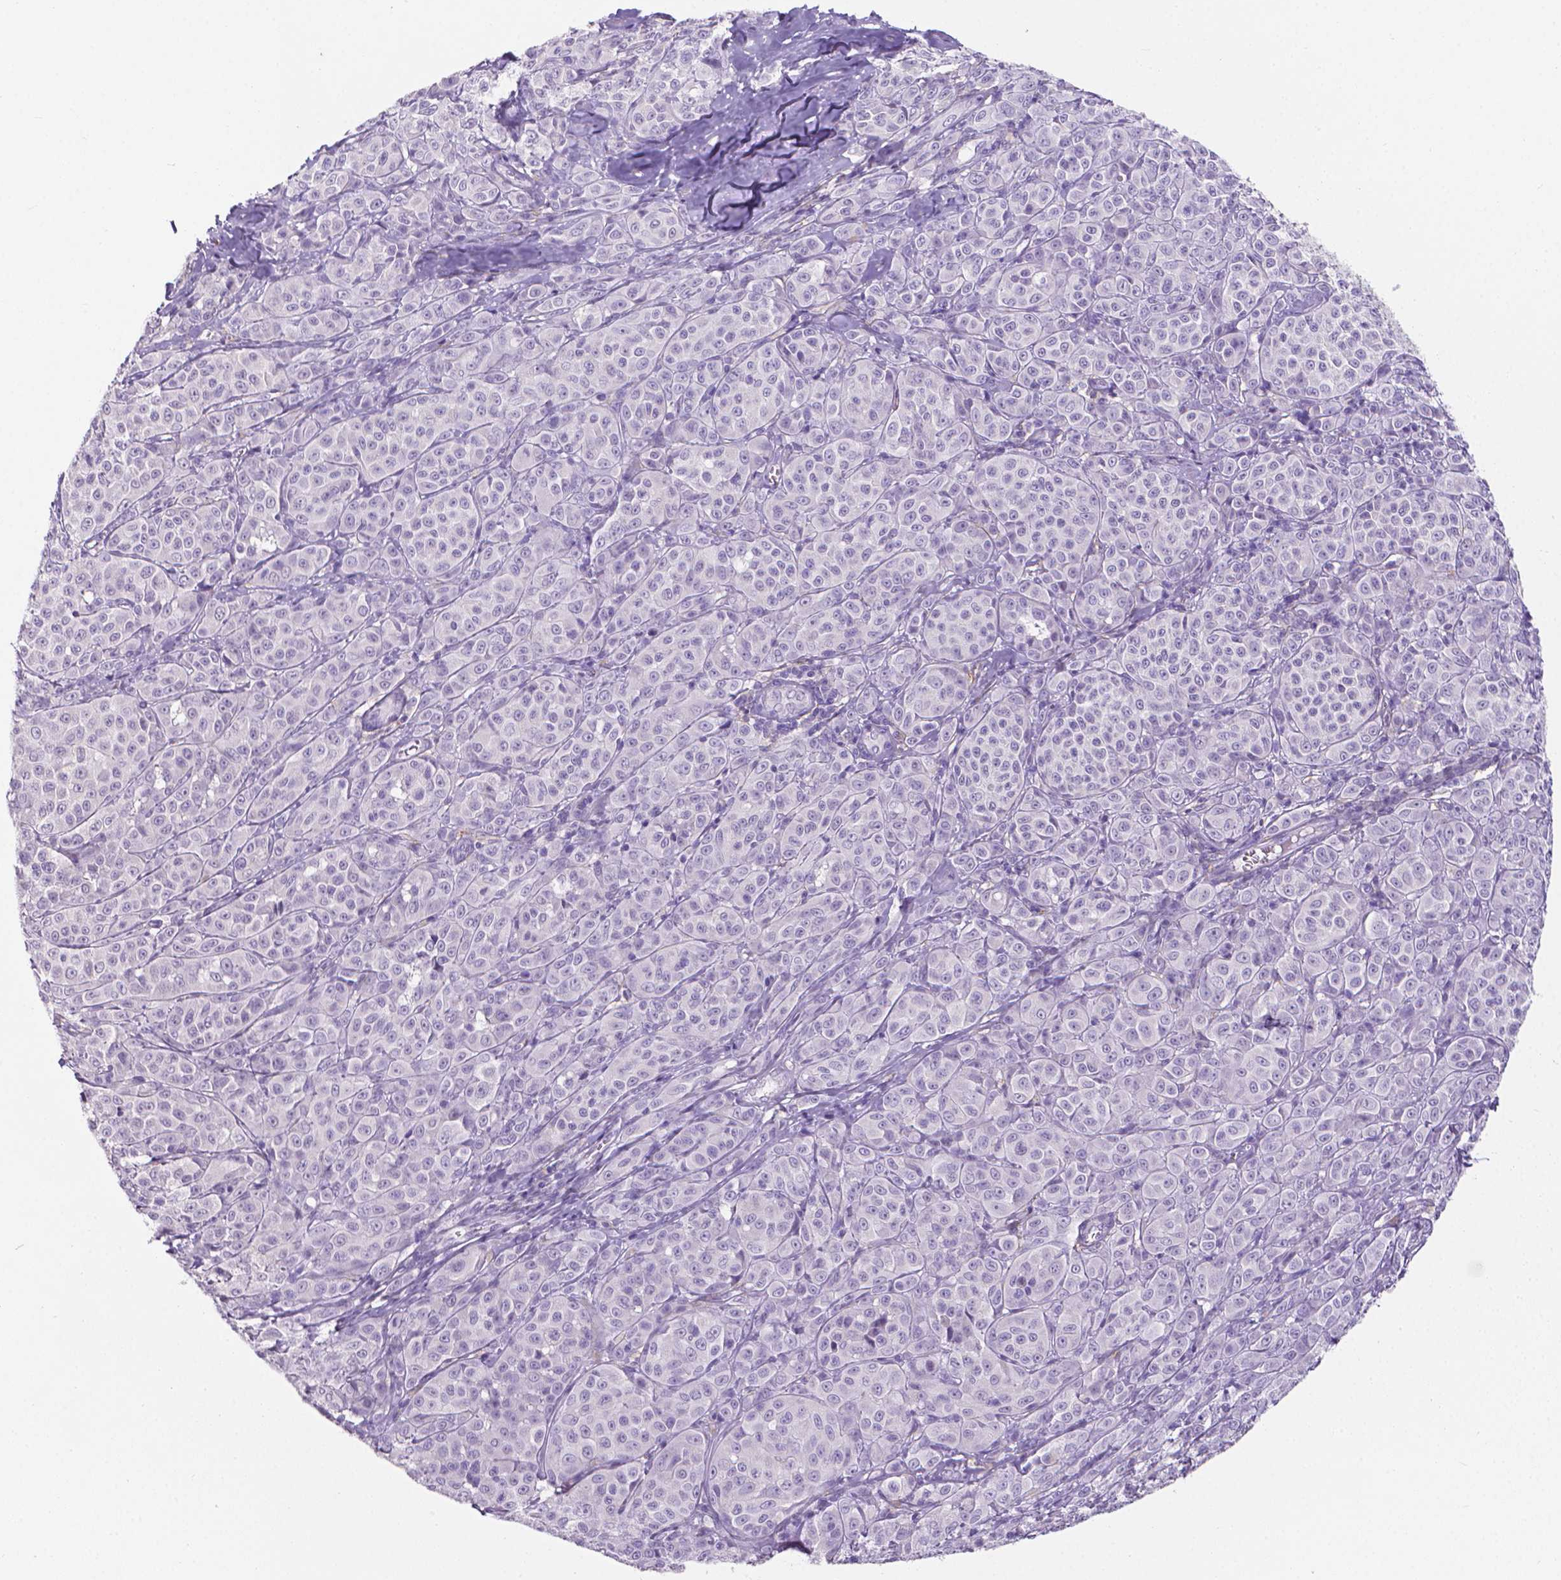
{"staining": {"intensity": "negative", "quantity": "none", "location": "none"}, "tissue": "melanoma", "cell_type": "Tumor cells", "image_type": "cancer", "snomed": [{"axis": "morphology", "description": "Malignant melanoma, NOS"}, {"axis": "topography", "description": "Skin"}], "caption": "DAB (3,3'-diaminobenzidine) immunohistochemical staining of malignant melanoma demonstrates no significant expression in tumor cells.", "gene": "XPNPEP2", "patient": {"sex": "male", "age": 89}}